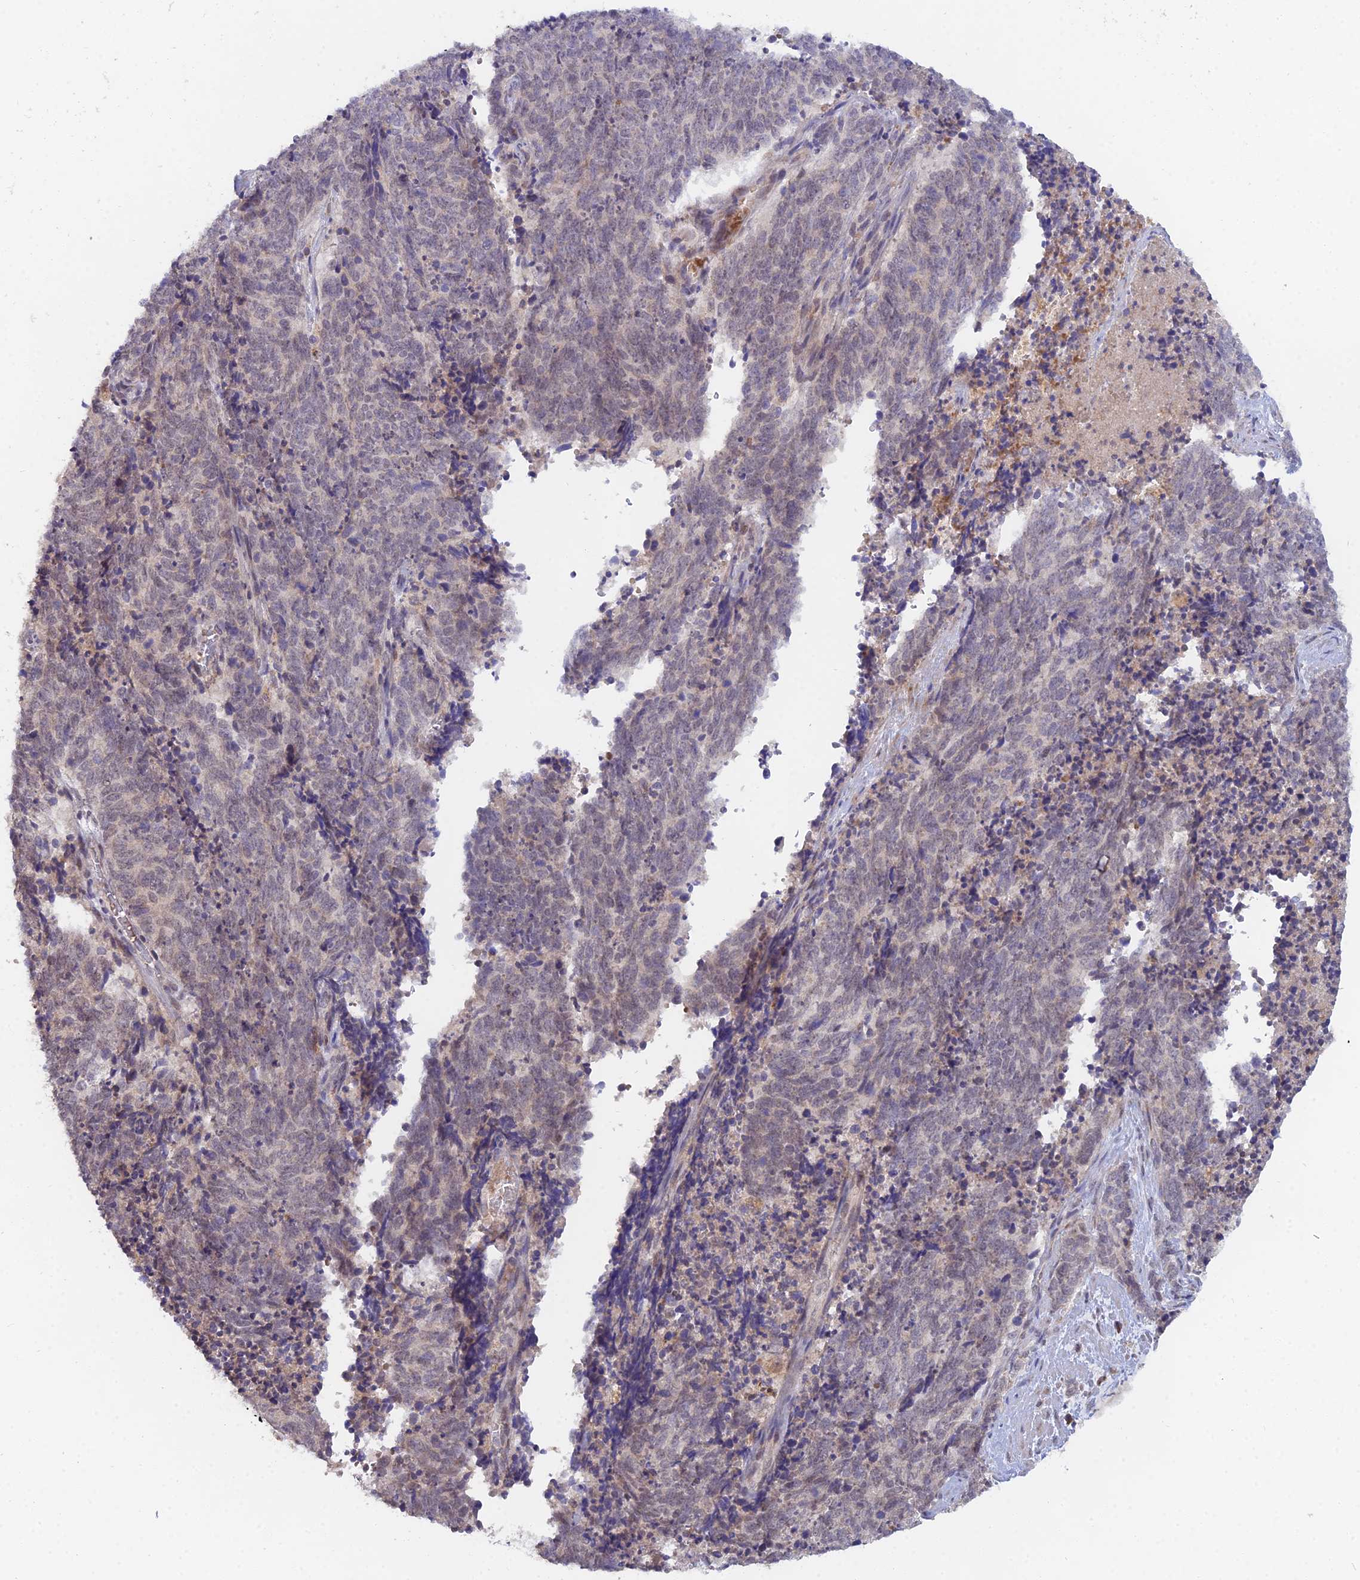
{"staining": {"intensity": "negative", "quantity": "none", "location": "none"}, "tissue": "cervical cancer", "cell_type": "Tumor cells", "image_type": "cancer", "snomed": [{"axis": "morphology", "description": "Squamous cell carcinoma, NOS"}, {"axis": "topography", "description": "Cervix"}], "caption": "An immunohistochemistry photomicrograph of cervical squamous cell carcinoma is shown. There is no staining in tumor cells of cervical squamous cell carcinoma.", "gene": "WDR43", "patient": {"sex": "female", "age": 29}}